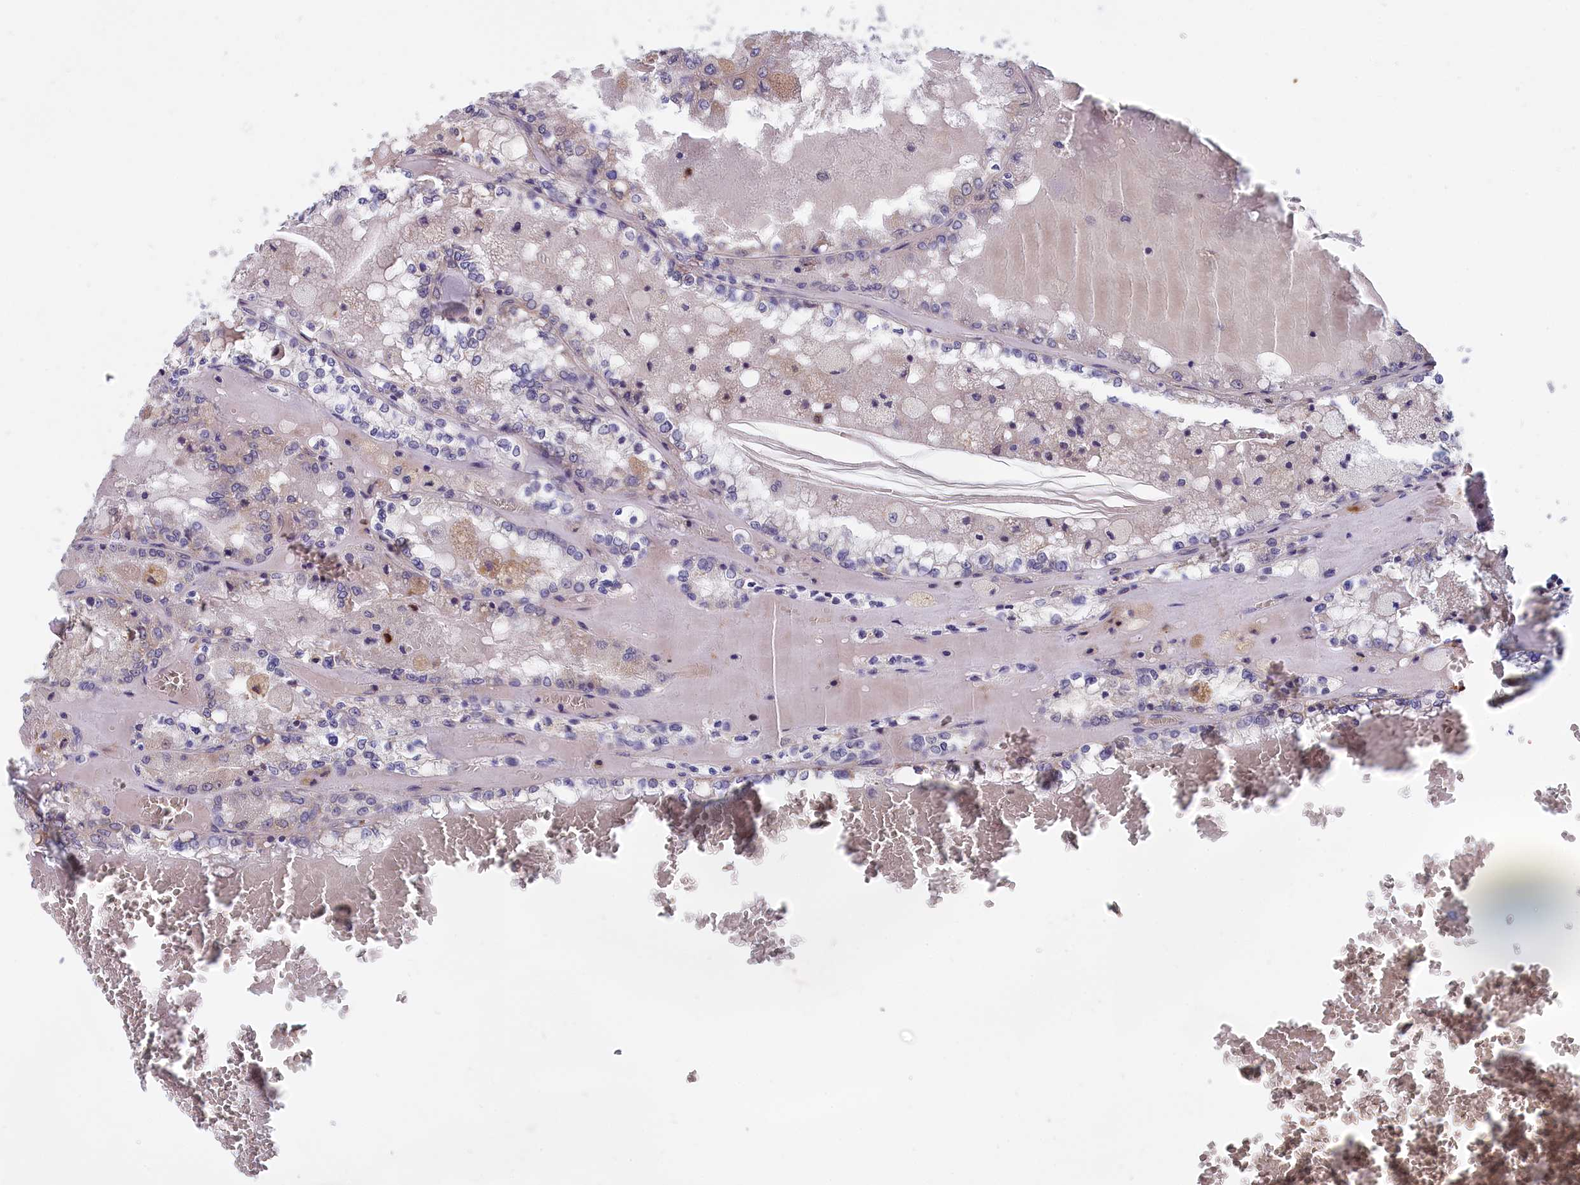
{"staining": {"intensity": "negative", "quantity": "none", "location": "none"}, "tissue": "renal cancer", "cell_type": "Tumor cells", "image_type": "cancer", "snomed": [{"axis": "morphology", "description": "Adenocarcinoma, NOS"}, {"axis": "topography", "description": "Kidney"}], "caption": "IHC of renal adenocarcinoma exhibits no staining in tumor cells.", "gene": "EPB41L4B", "patient": {"sex": "female", "age": 56}}